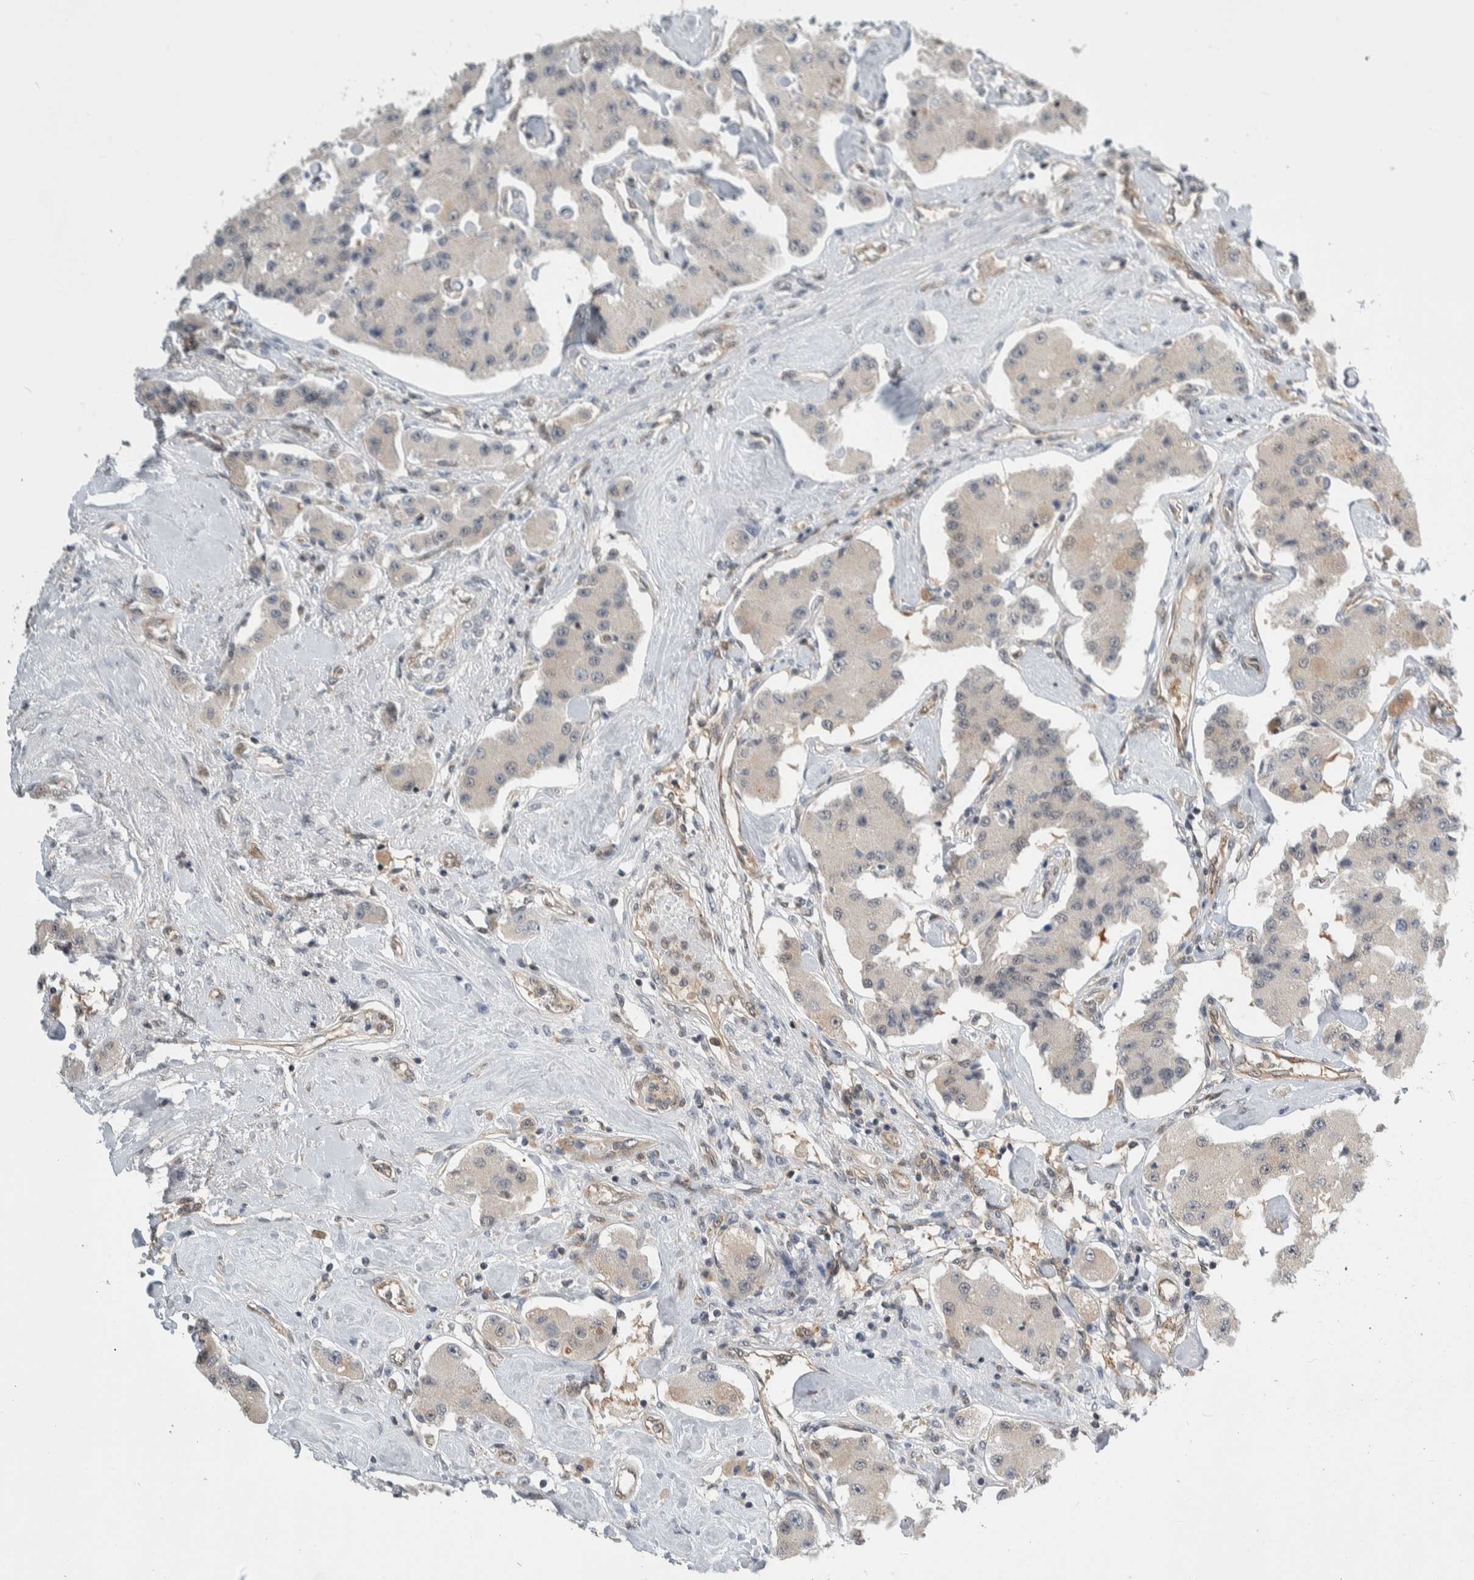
{"staining": {"intensity": "negative", "quantity": "none", "location": "none"}, "tissue": "carcinoid", "cell_type": "Tumor cells", "image_type": "cancer", "snomed": [{"axis": "morphology", "description": "Carcinoid, malignant, NOS"}, {"axis": "topography", "description": "Pancreas"}], "caption": "Histopathology image shows no protein expression in tumor cells of carcinoid tissue.", "gene": "CCDC43", "patient": {"sex": "male", "age": 41}}